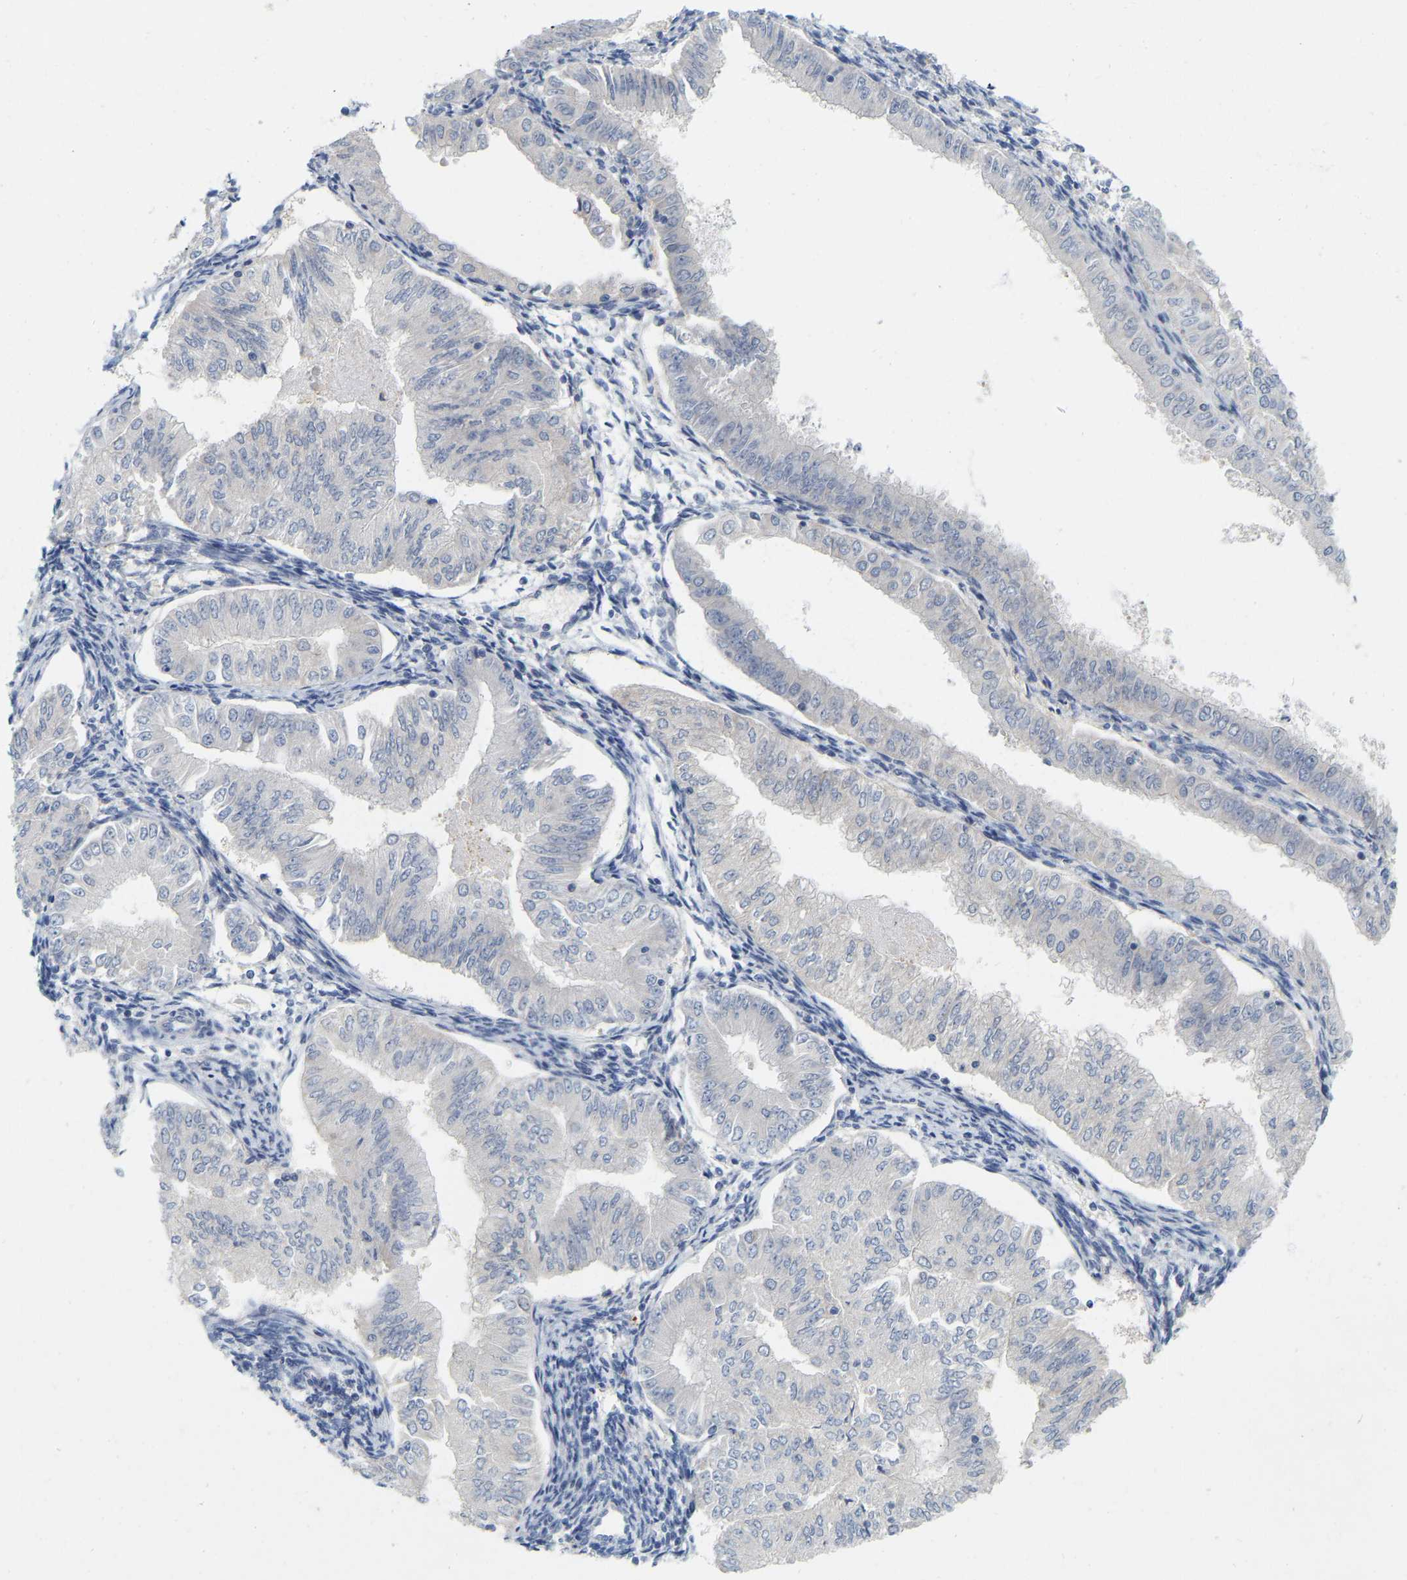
{"staining": {"intensity": "negative", "quantity": "none", "location": "none"}, "tissue": "endometrial cancer", "cell_type": "Tumor cells", "image_type": "cancer", "snomed": [{"axis": "morphology", "description": "Normal tissue, NOS"}, {"axis": "morphology", "description": "Adenocarcinoma, NOS"}, {"axis": "topography", "description": "Endometrium"}], "caption": "The micrograph shows no staining of tumor cells in adenocarcinoma (endometrial).", "gene": "WIPI2", "patient": {"sex": "female", "age": 53}}